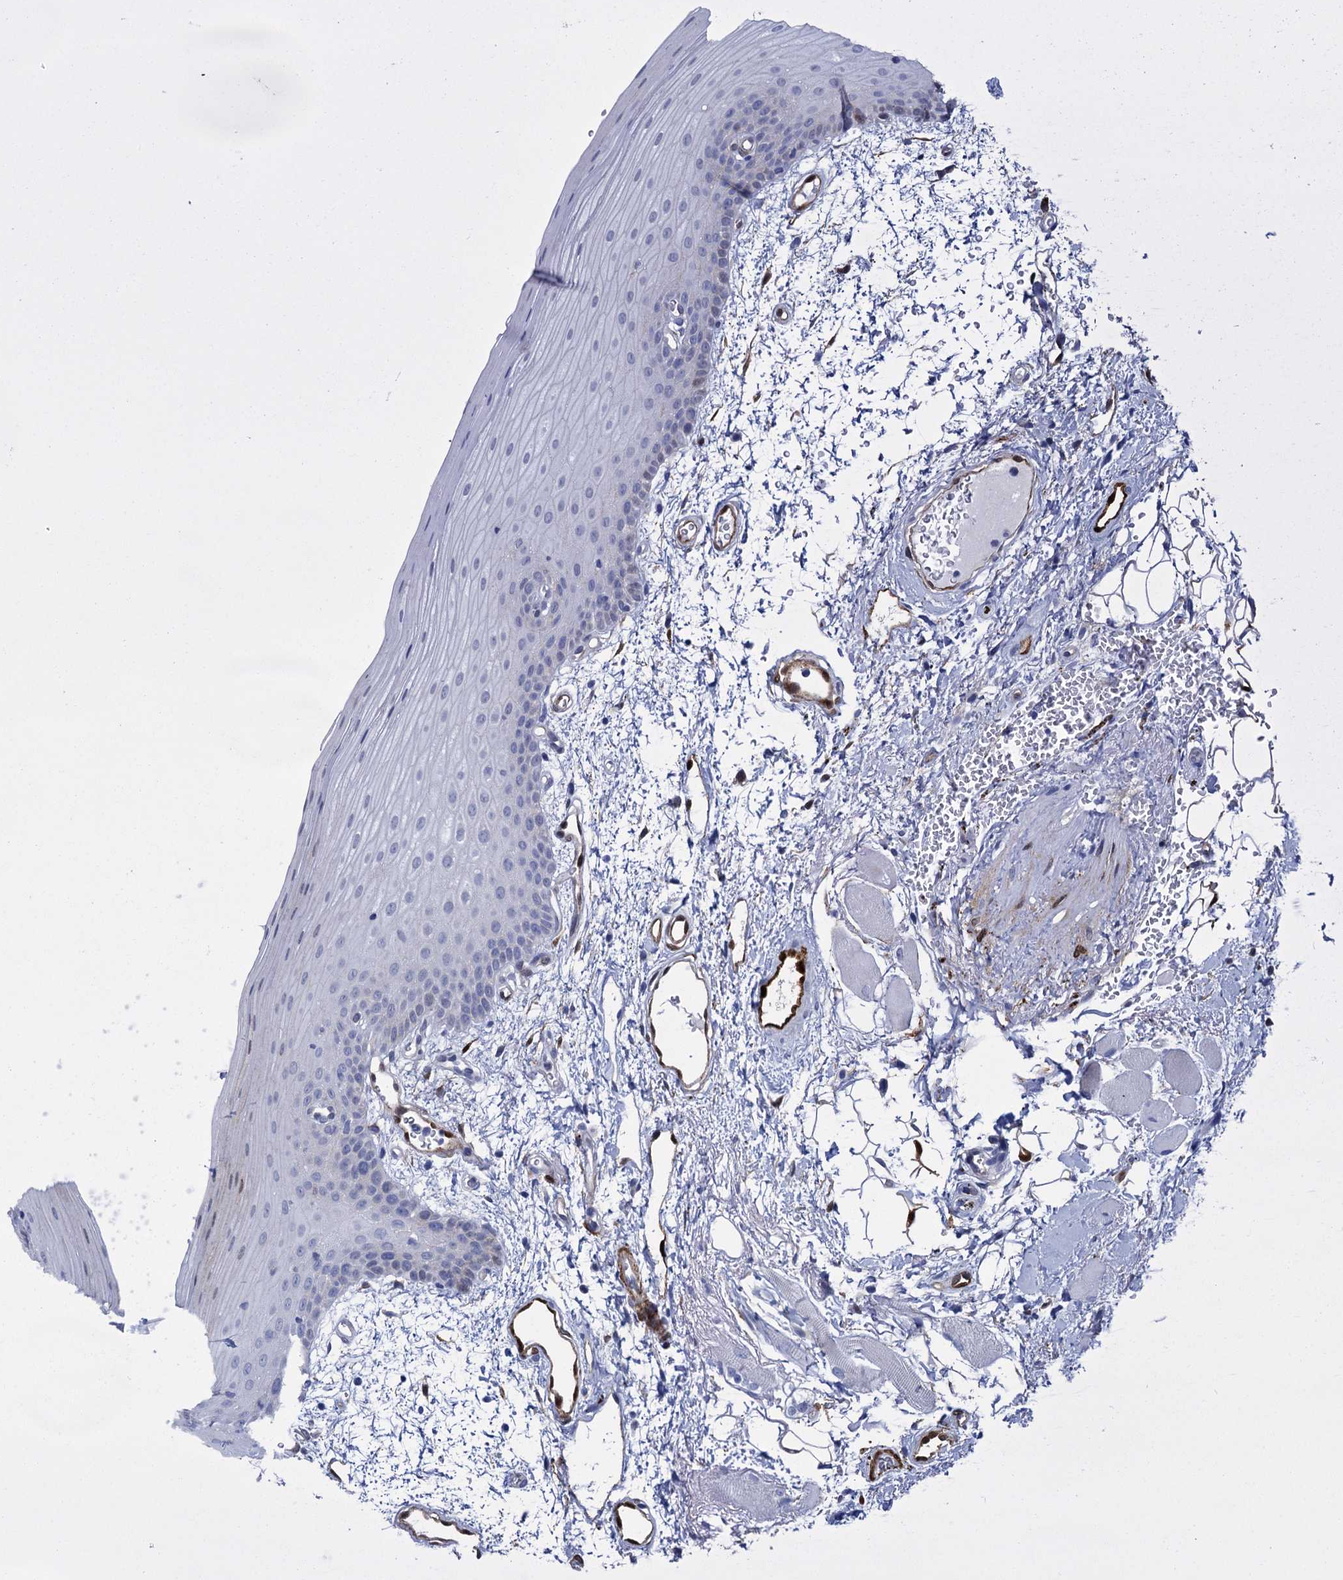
{"staining": {"intensity": "negative", "quantity": "none", "location": "none"}, "tissue": "oral mucosa", "cell_type": "Squamous epithelial cells", "image_type": "normal", "snomed": [{"axis": "morphology", "description": "Normal tissue, NOS"}, {"axis": "topography", "description": "Oral tissue"}], "caption": "The image shows no staining of squamous epithelial cells in unremarkable oral mucosa. (Stains: DAB IHC with hematoxylin counter stain, Microscopy: brightfield microscopy at high magnification).", "gene": "SNCG", "patient": {"sex": "male", "age": 68}}